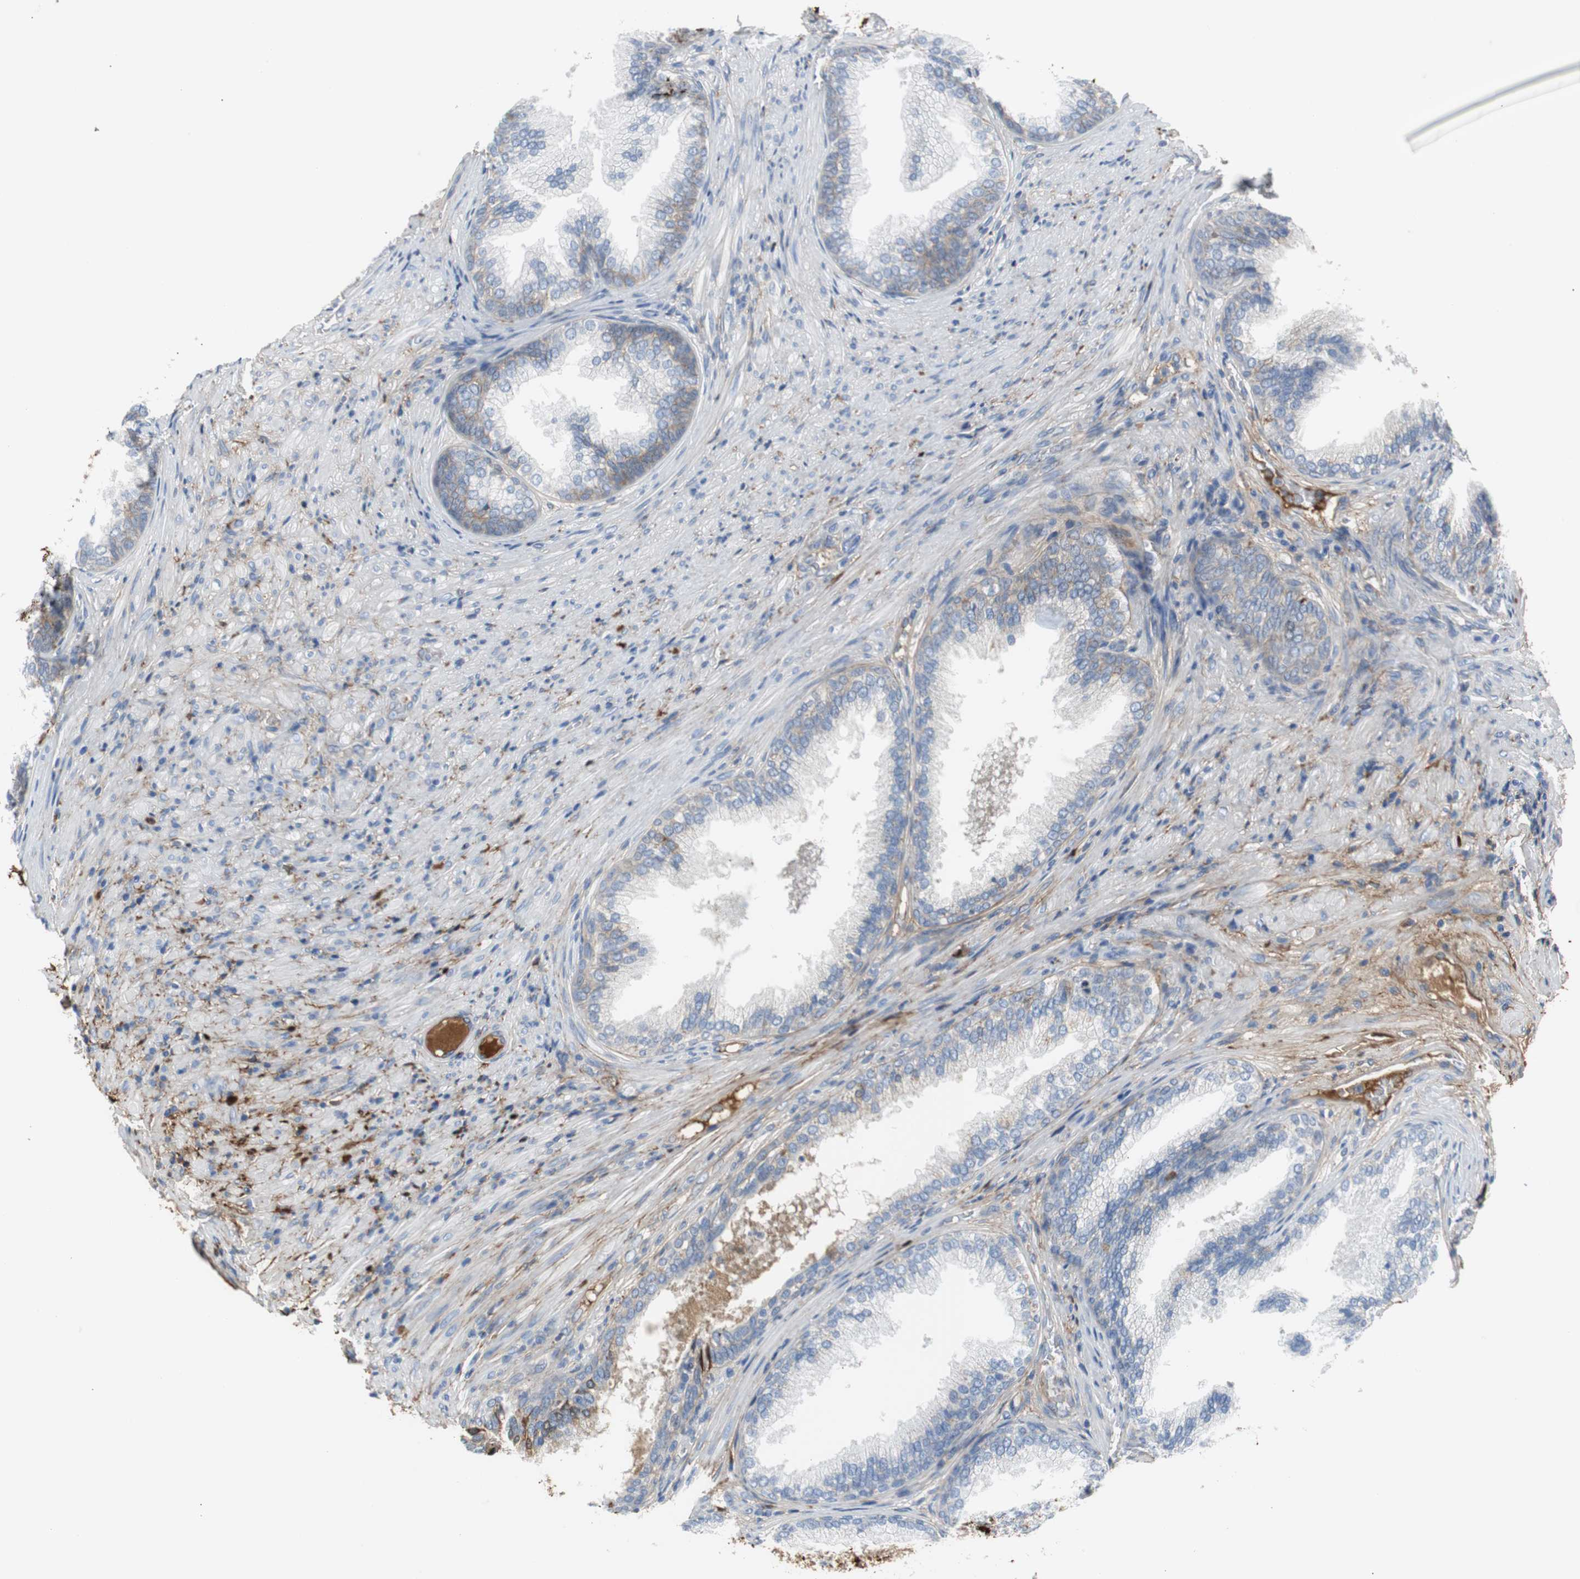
{"staining": {"intensity": "moderate", "quantity": "25%-75%", "location": "cytoplasmic/membranous"}, "tissue": "prostate", "cell_type": "Glandular cells", "image_type": "normal", "snomed": [{"axis": "morphology", "description": "Normal tissue, NOS"}, {"axis": "topography", "description": "Prostate"}], "caption": "A histopathology image of prostate stained for a protein reveals moderate cytoplasmic/membranous brown staining in glandular cells. The staining was performed using DAB (3,3'-diaminobenzidine) to visualize the protein expression in brown, while the nuclei were stained in blue with hematoxylin (Magnification: 20x).", "gene": "APCS", "patient": {"sex": "male", "age": 76}}